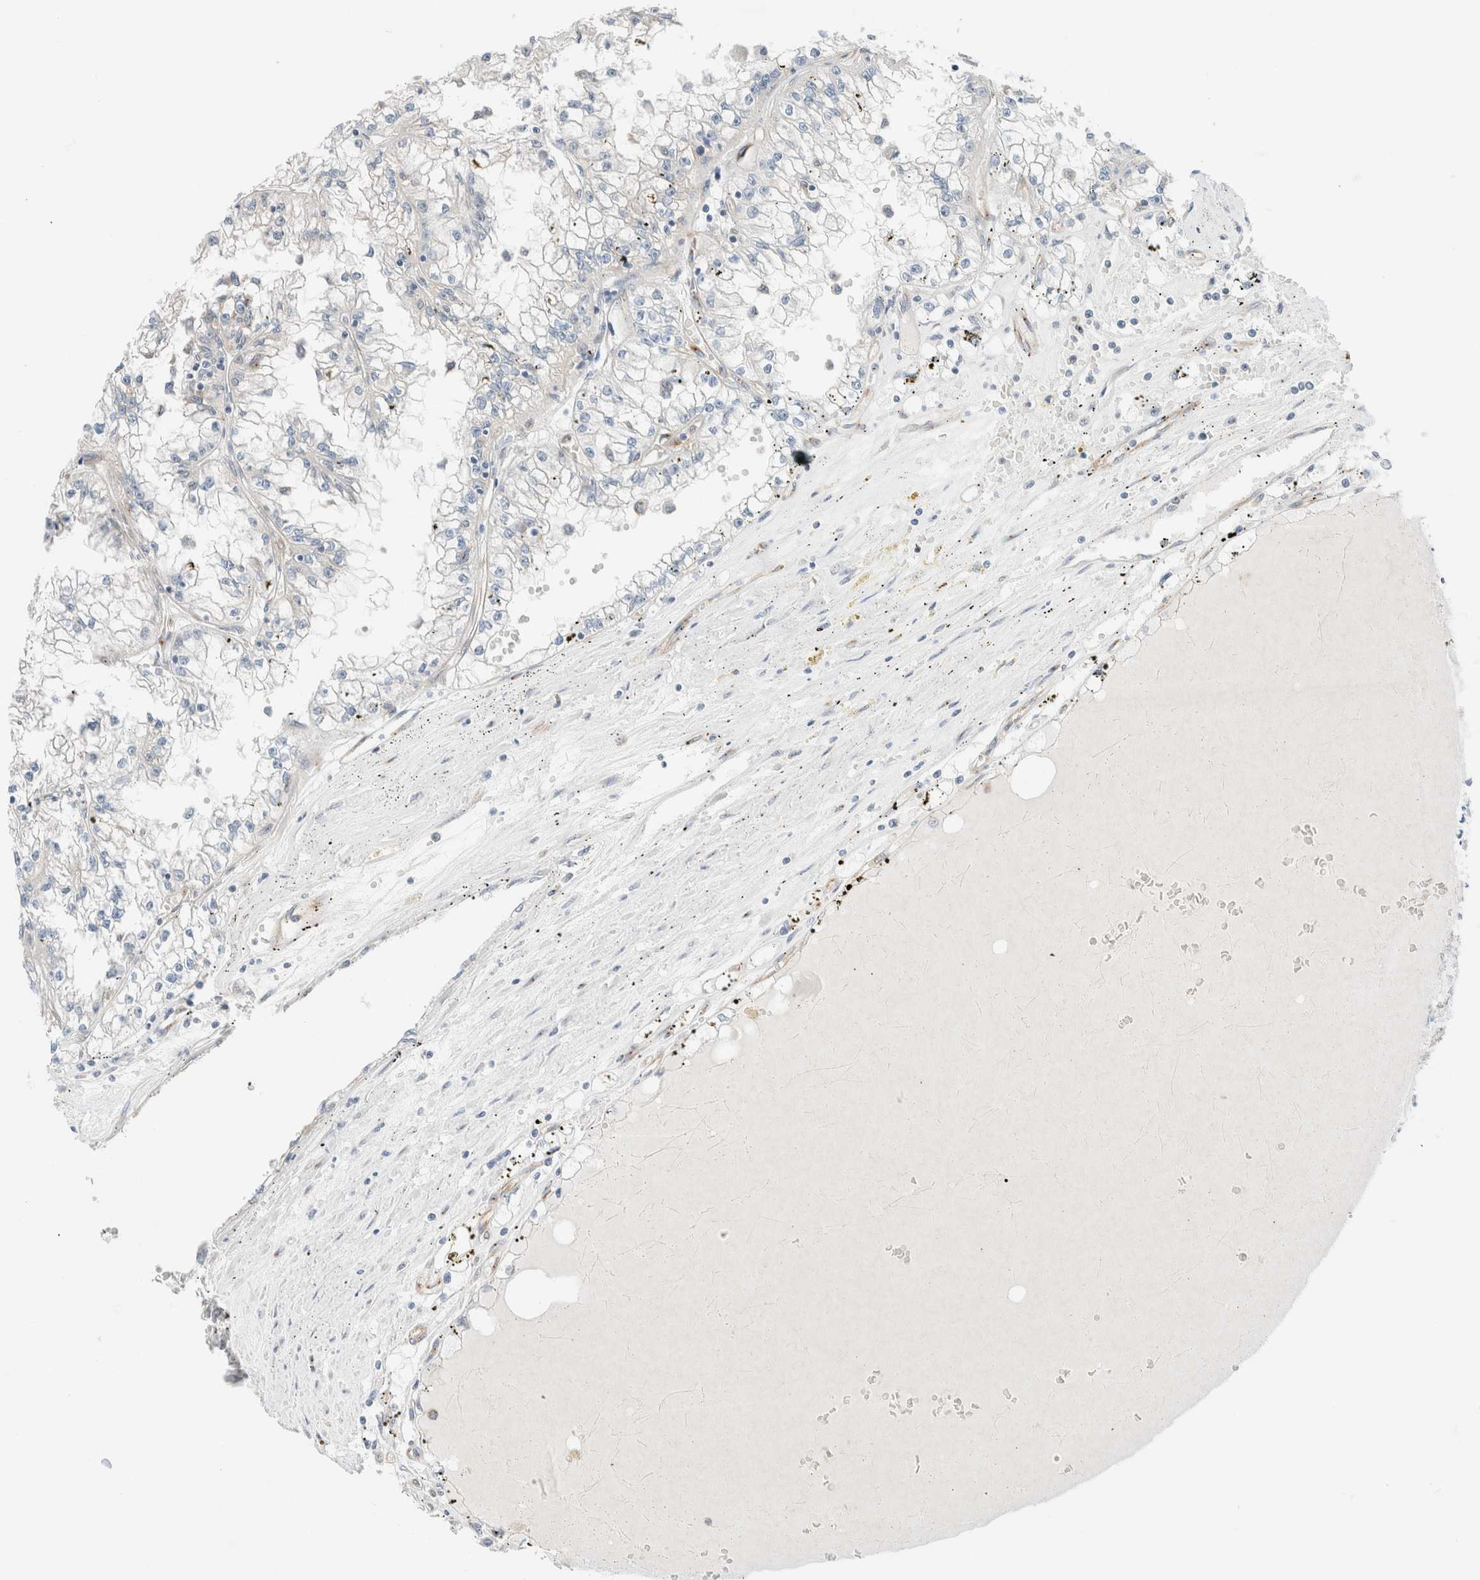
{"staining": {"intensity": "negative", "quantity": "none", "location": "none"}, "tissue": "renal cancer", "cell_type": "Tumor cells", "image_type": "cancer", "snomed": [{"axis": "morphology", "description": "Adenocarcinoma, NOS"}, {"axis": "topography", "description": "Kidney"}], "caption": "Immunohistochemistry of renal cancer (adenocarcinoma) demonstrates no positivity in tumor cells.", "gene": "CASC3", "patient": {"sex": "male", "age": 56}}